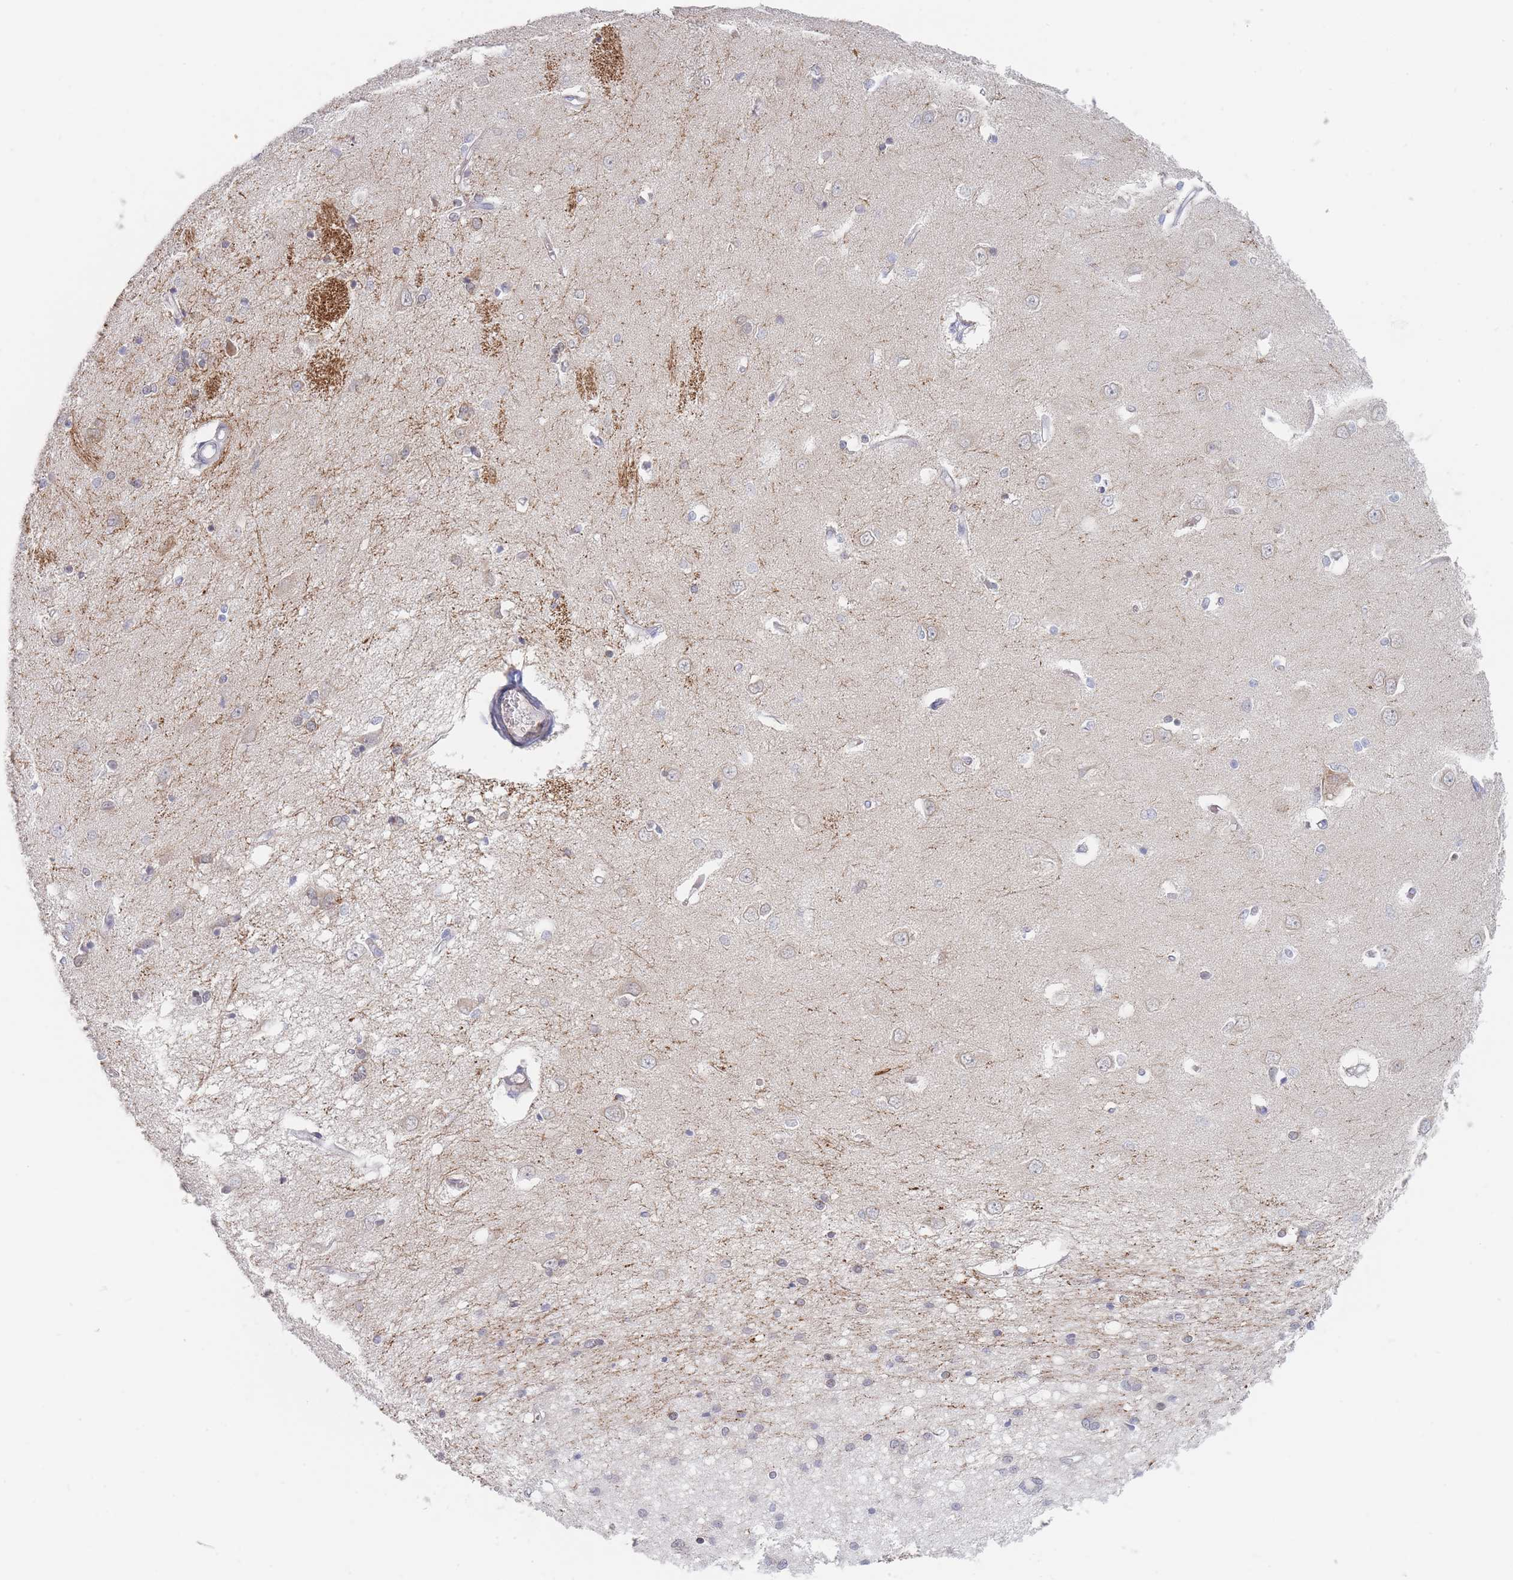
{"staining": {"intensity": "negative", "quantity": "none", "location": "none"}, "tissue": "caudate", "cell_type": "Glial cells", "image_type": "normal", "snomed": [{"axis": "morphology", "description": "Normal tissue, NOS"}, {"axis": "topography", "description": "Lateral ventricle wall"}], "caption": "There is no significant positivity in glial cells of caudate. (DAB IHC, high magnification).", "gene": "SPATS1", "patient": {"sex": "male", "age": 37}}